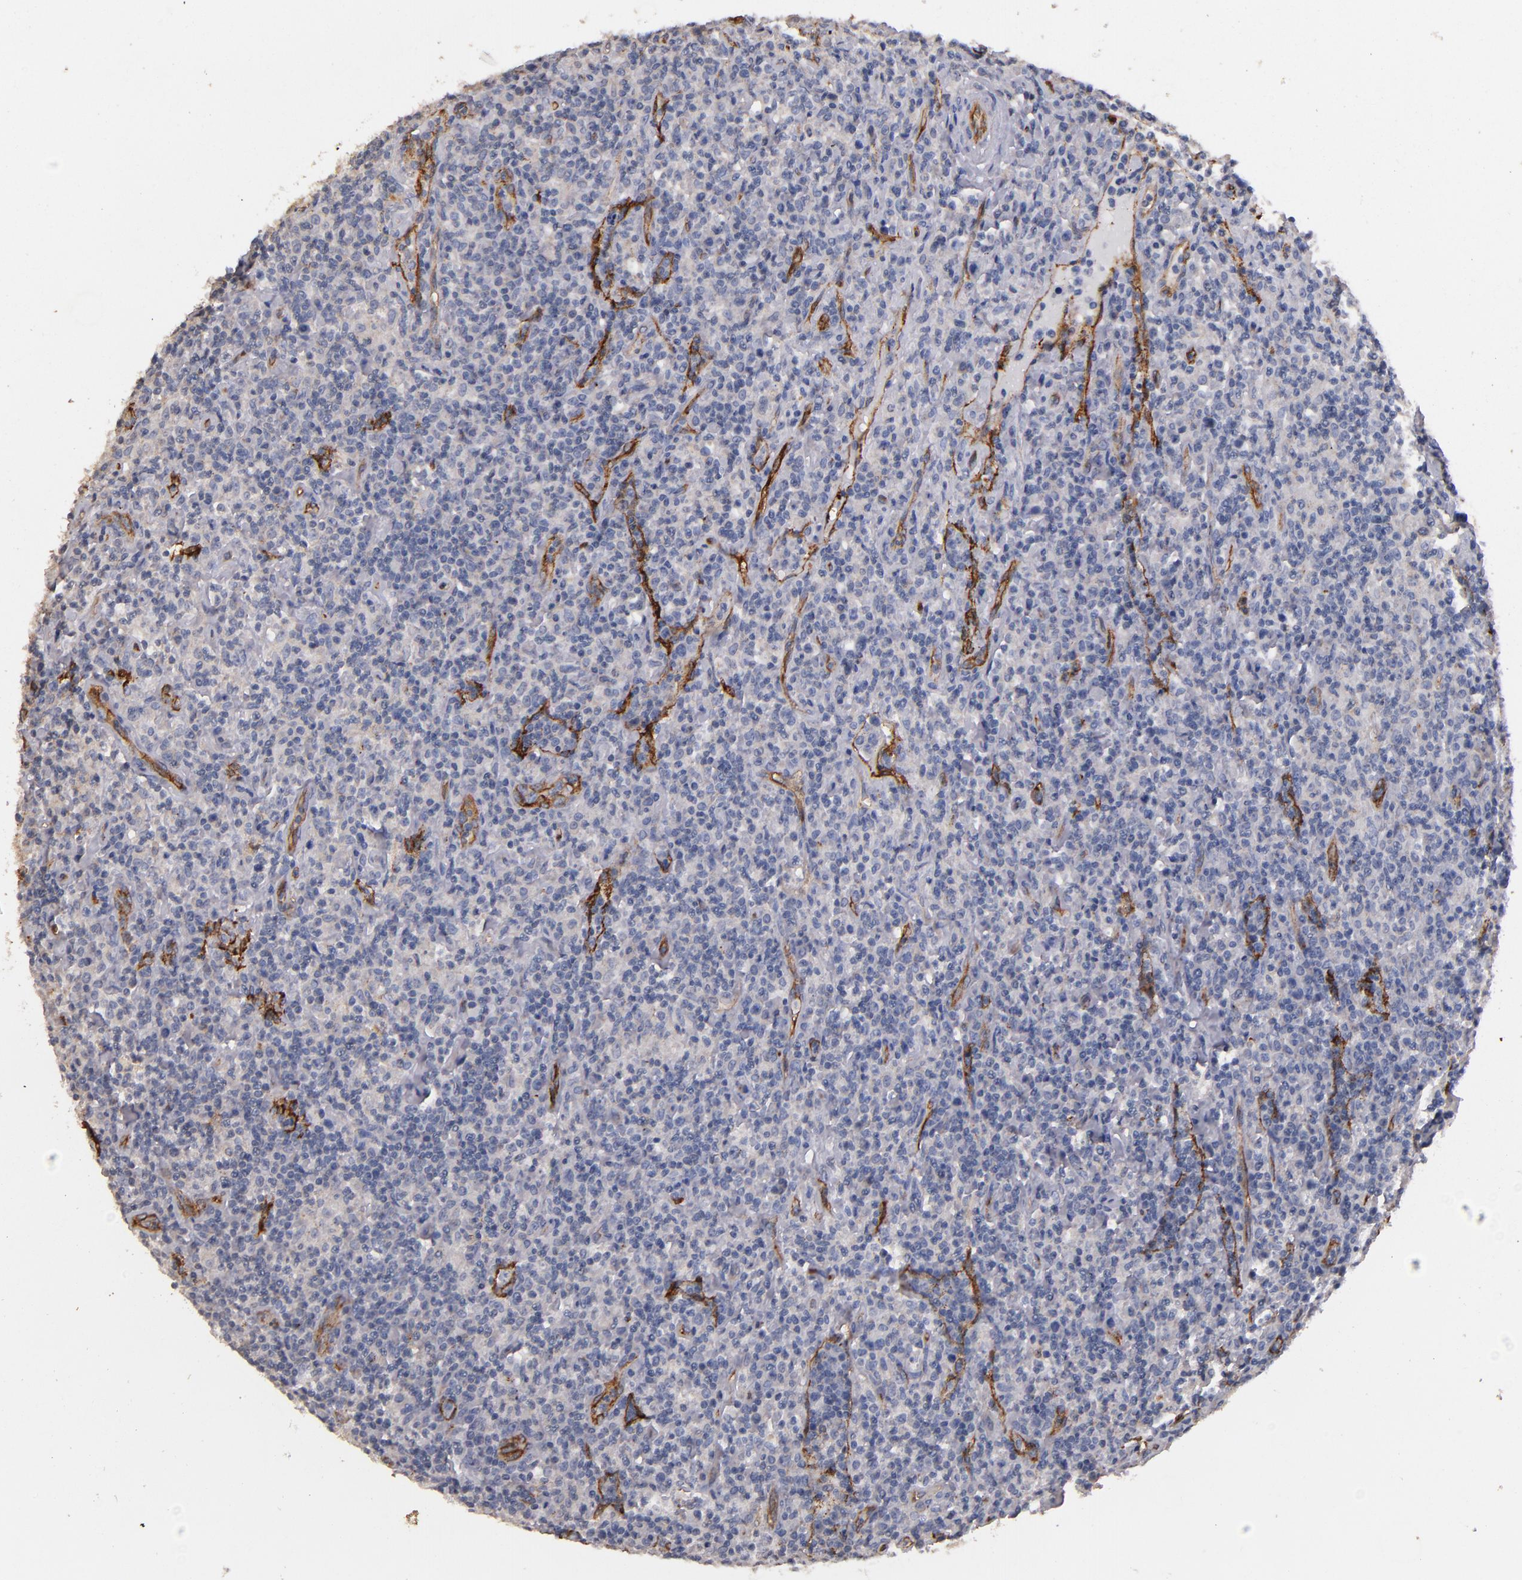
{"staining": {"intensity": "negative", "quantity": "none", "location": "none"}, "tissue": "lymphoma", "cell_type": "Tumor cells", "image_type": "cancer", "snomed": [{"axis": "morphology", "description": "Hodgkin's disease, NOS"}, {"axis": "topography", "description": "Lymph node"}], "caption": "Immunohistochemistry (IHC) of lymphoma exhibits no expression in tumor cells.", "gene": "CLDN5", "patient": {"sex": "male", "age": 65}}